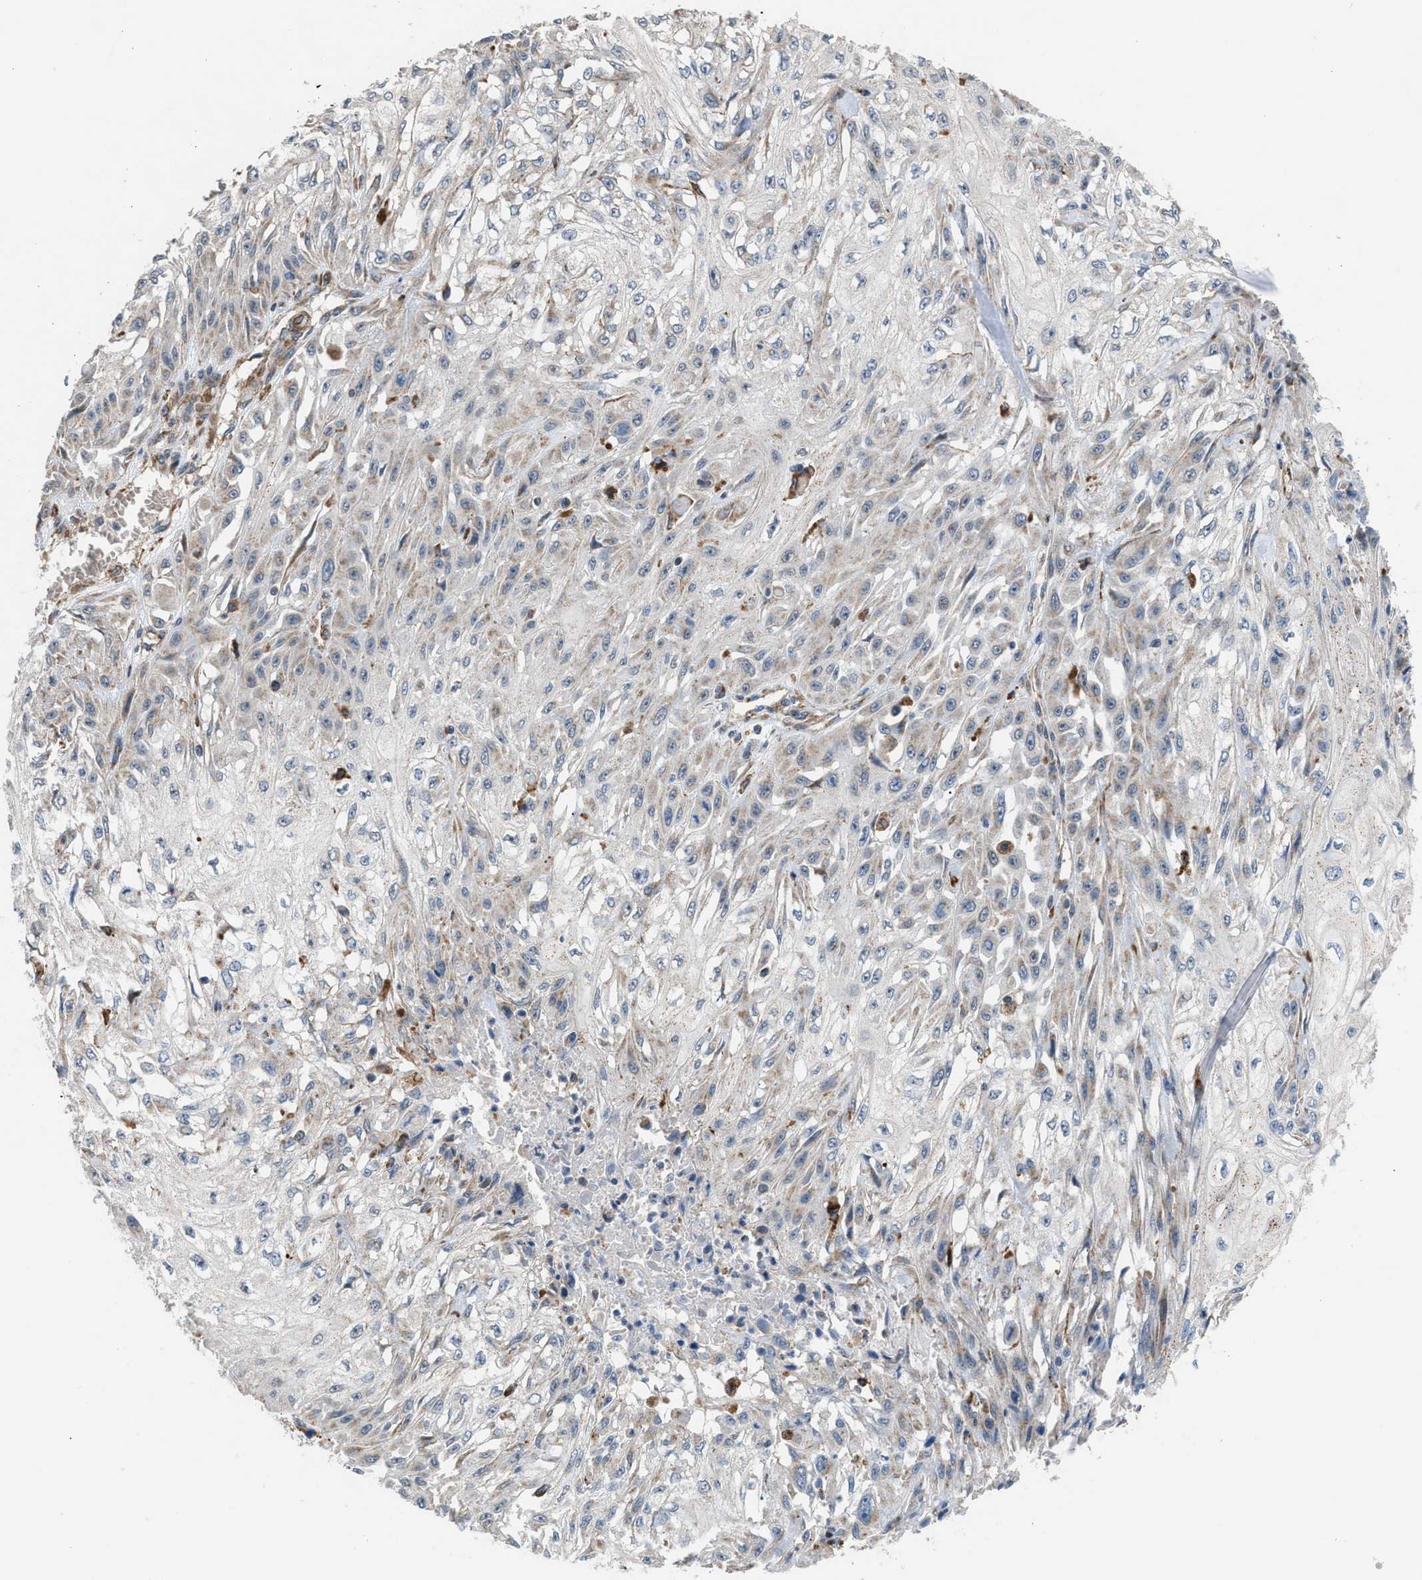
{"staining": {"intensity": "weak", "quantity": "<25%", "location": "cytoplasmic/membranous"}, "tissue": "skin cancer", "cell_type": "Tumor cells", "image_type": "cancer", "snomed": [{"axis": "morphology", "description": "Squamous cell carcinoma, NOS"}, {"axis": "morphology", "description": "Squamous cell carcinoma, metastatic, NOS"}, {"axis": "topography", "description": "Skin"}, {"axis": "topography", "description": "Lymph node"}], "caption": "Squamous cell carcinoma (skin) was stained to show a protein in brown. There is no significant staining in tumor cells.", "gene": "SLC10A3", "patient": {"sex": "male", "age": 75}}